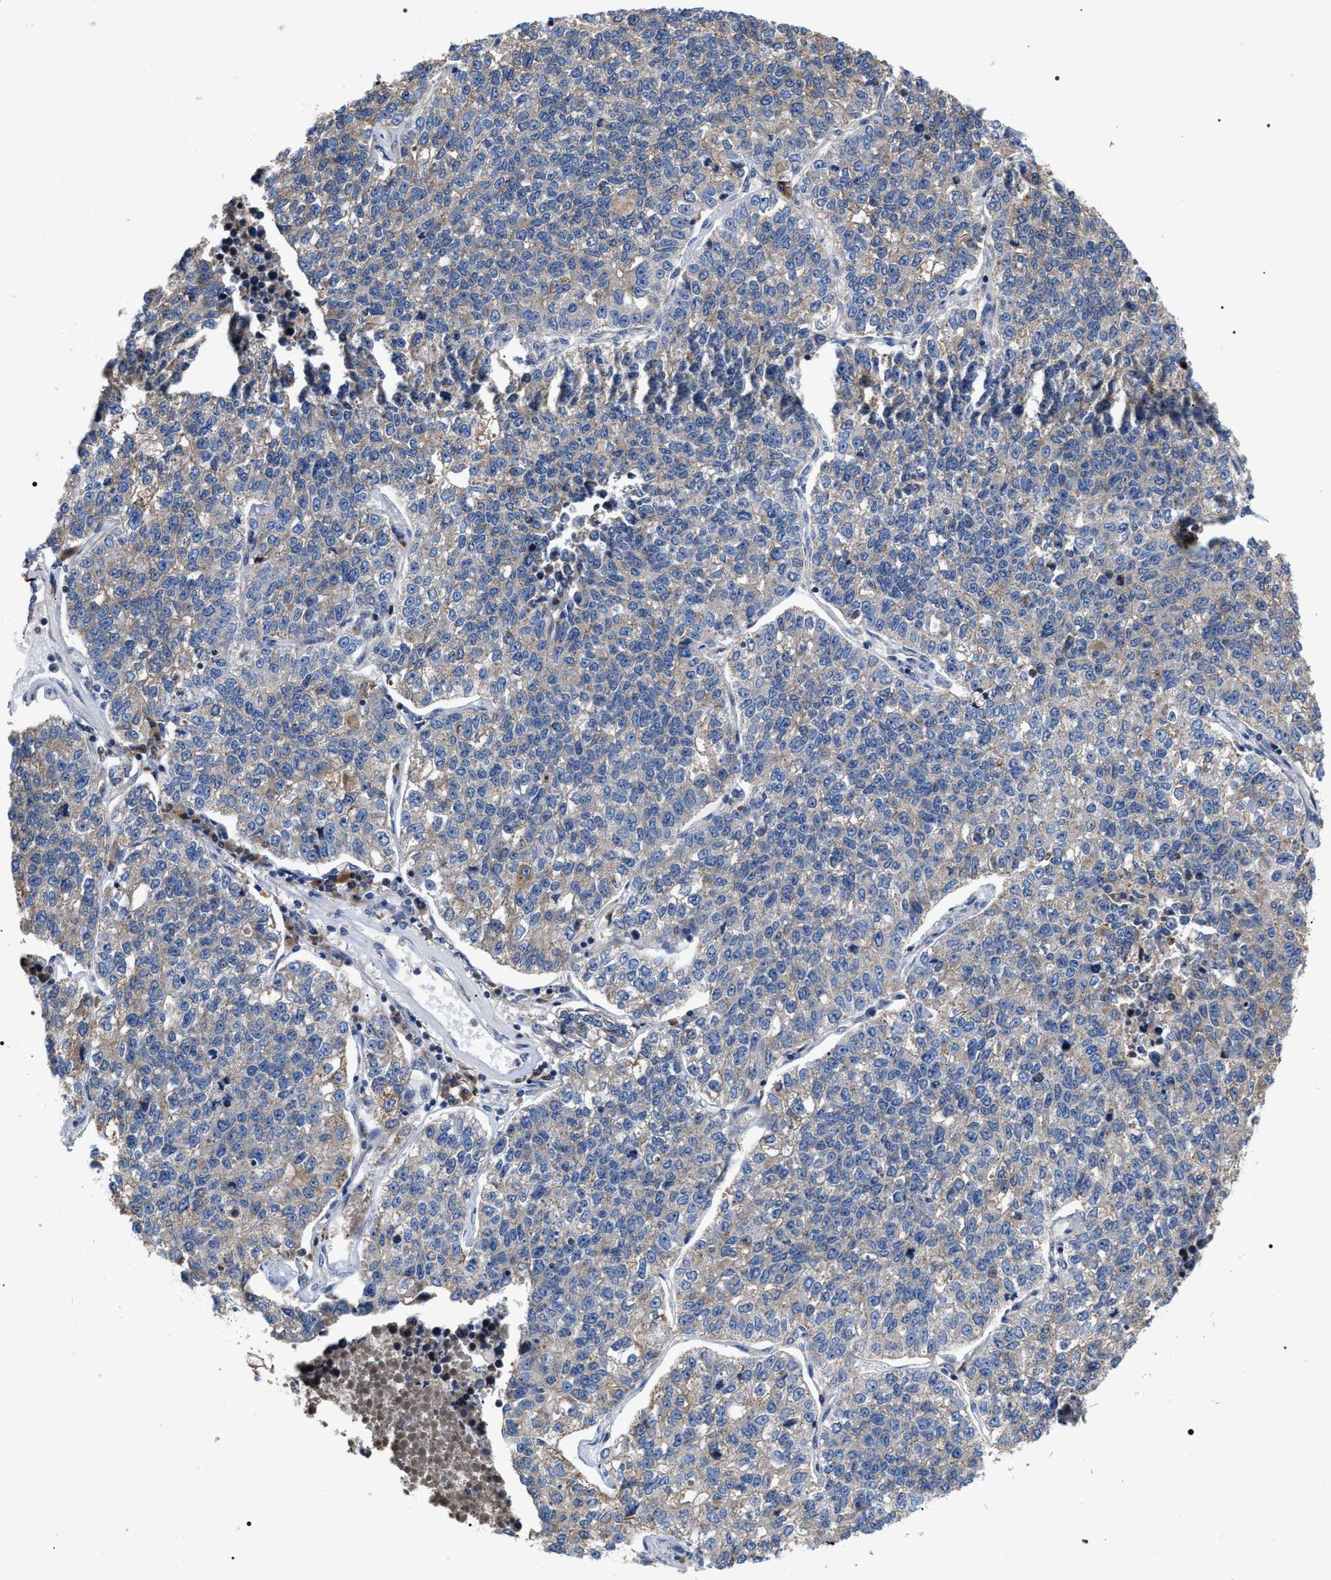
{"staining": {"intensity": "weak", "quantity": "<25%", "location": "cytoplasmic/membranous"}, "tissue": "lung cancer", "cell_type": "Tumor cells", "image_type": "cancer", "snomed": [{"axis": "morphology", "description": "Adenocarcinoma, NOS"}, {"axis": "topography", "description": "Lung"}], "caption": "Immunohistochemical staining of lung cancer displays no significant staining in tumor cells. (DAB immunohistochemistry visualized using brightfield microscopy, high magnification).", "gene": "MACC1", "patient": {"sex": "male", "age": 49}}